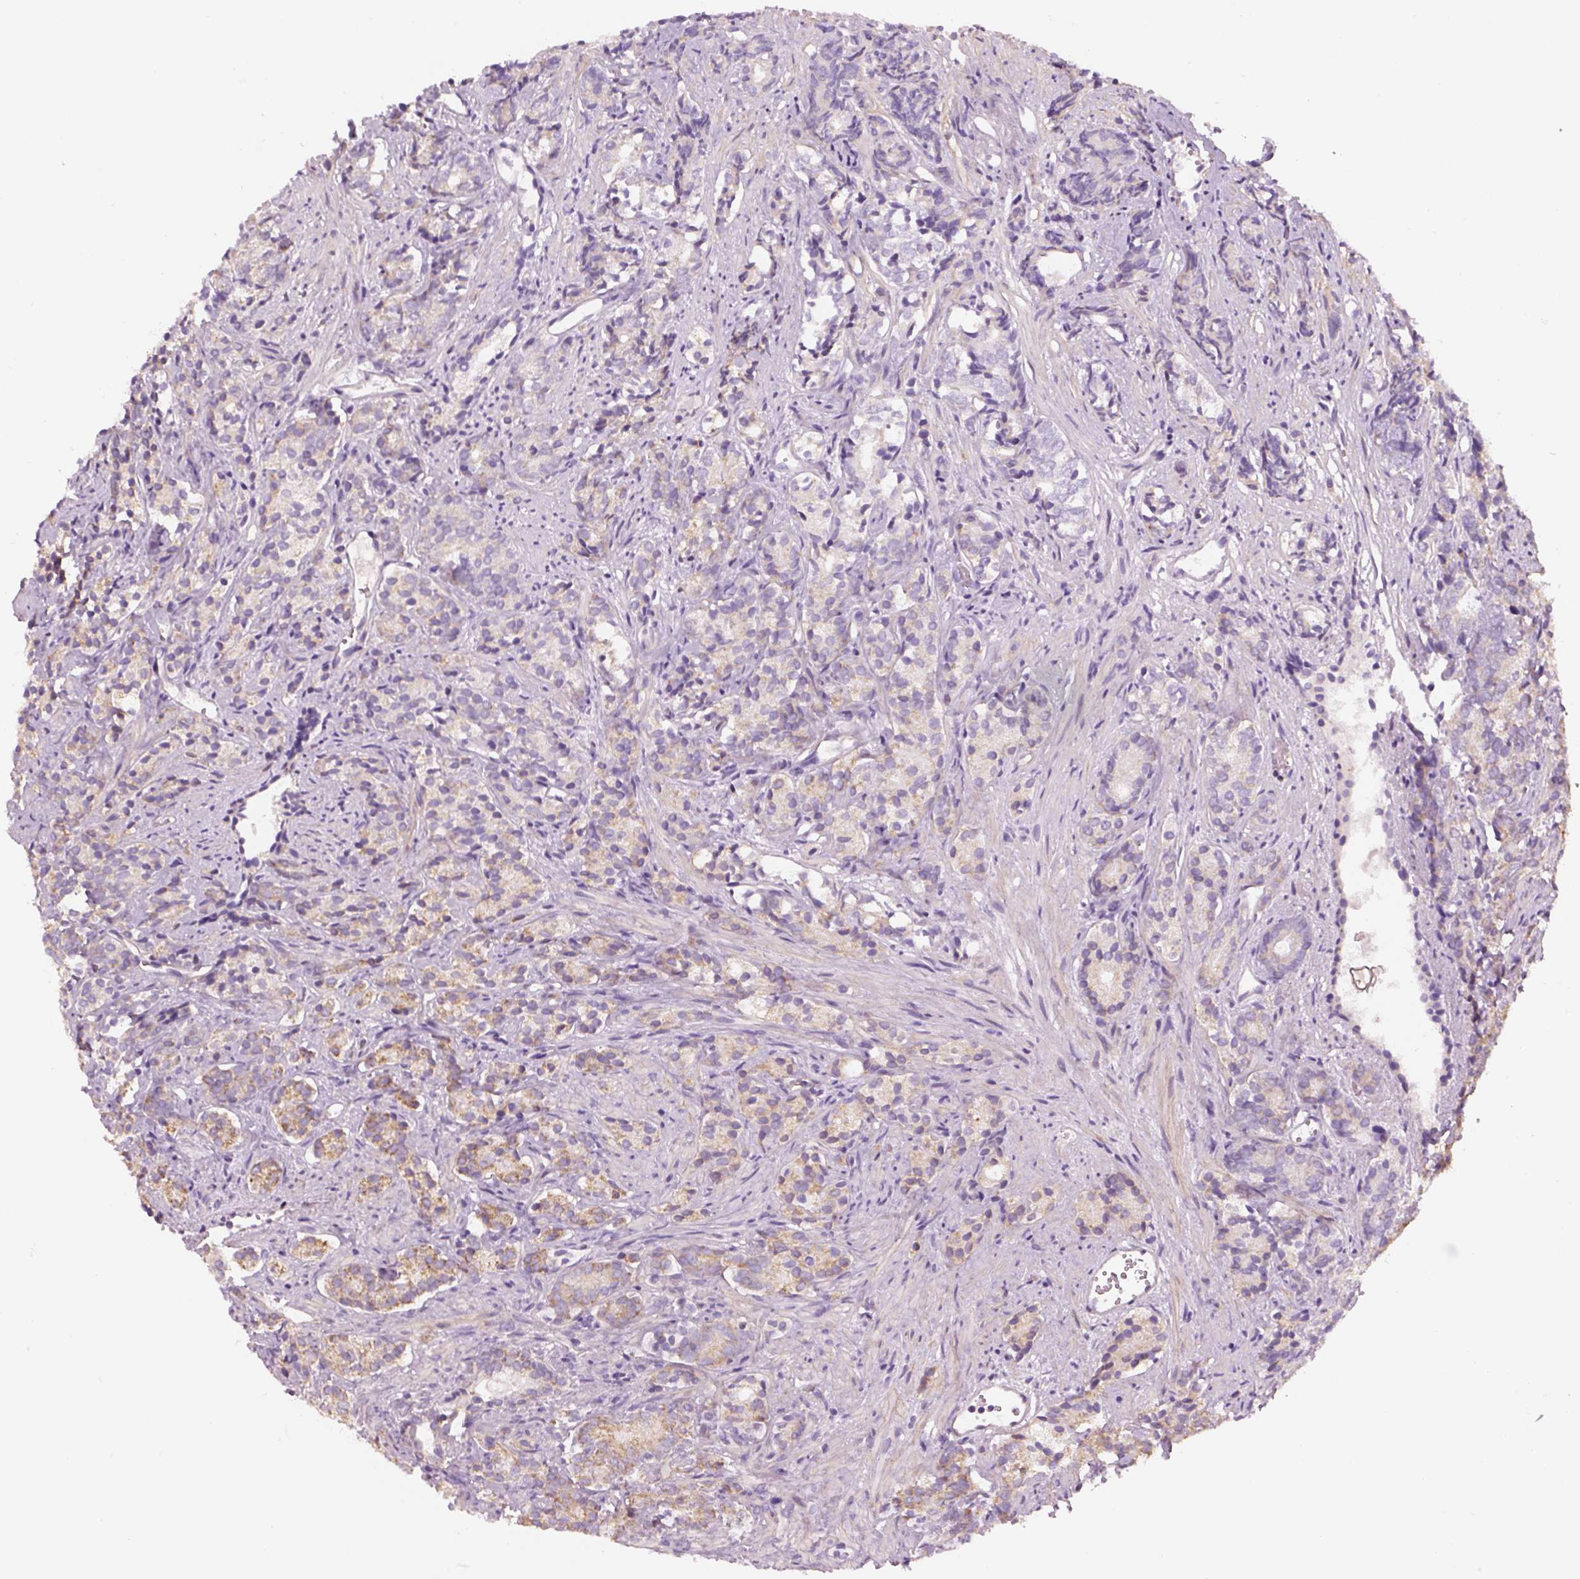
{"staining": {"intensity": "moderate", "quantity": "<25%", "location": "cytoplasmic/membranous"}, "tissue": "prostate cancer", "cell_type": "Tumor cells", "image_type": "cancer", "snomed": [{"axis": "morphology", "description": "Adenocarcinoma, High grade"}, {"axis": "topography", "description": "Prostate"}], "caption": "High-power microscopy captured an immunohistochemistry (IHC) histopathology image of prostate cancer (adenocarcinoma (high-grade)), revealing moderate cytoplasmic/membranous positivity in about <25% of tumor cells. The staining is performed using DAB (3,3'-diaminobenzidine) brown chromogen to label protein expression. The nuclei are counter-stained blue using hematoxylin.", "gene": "IFT52", "patient": {"sex": "male", "age": 84}}